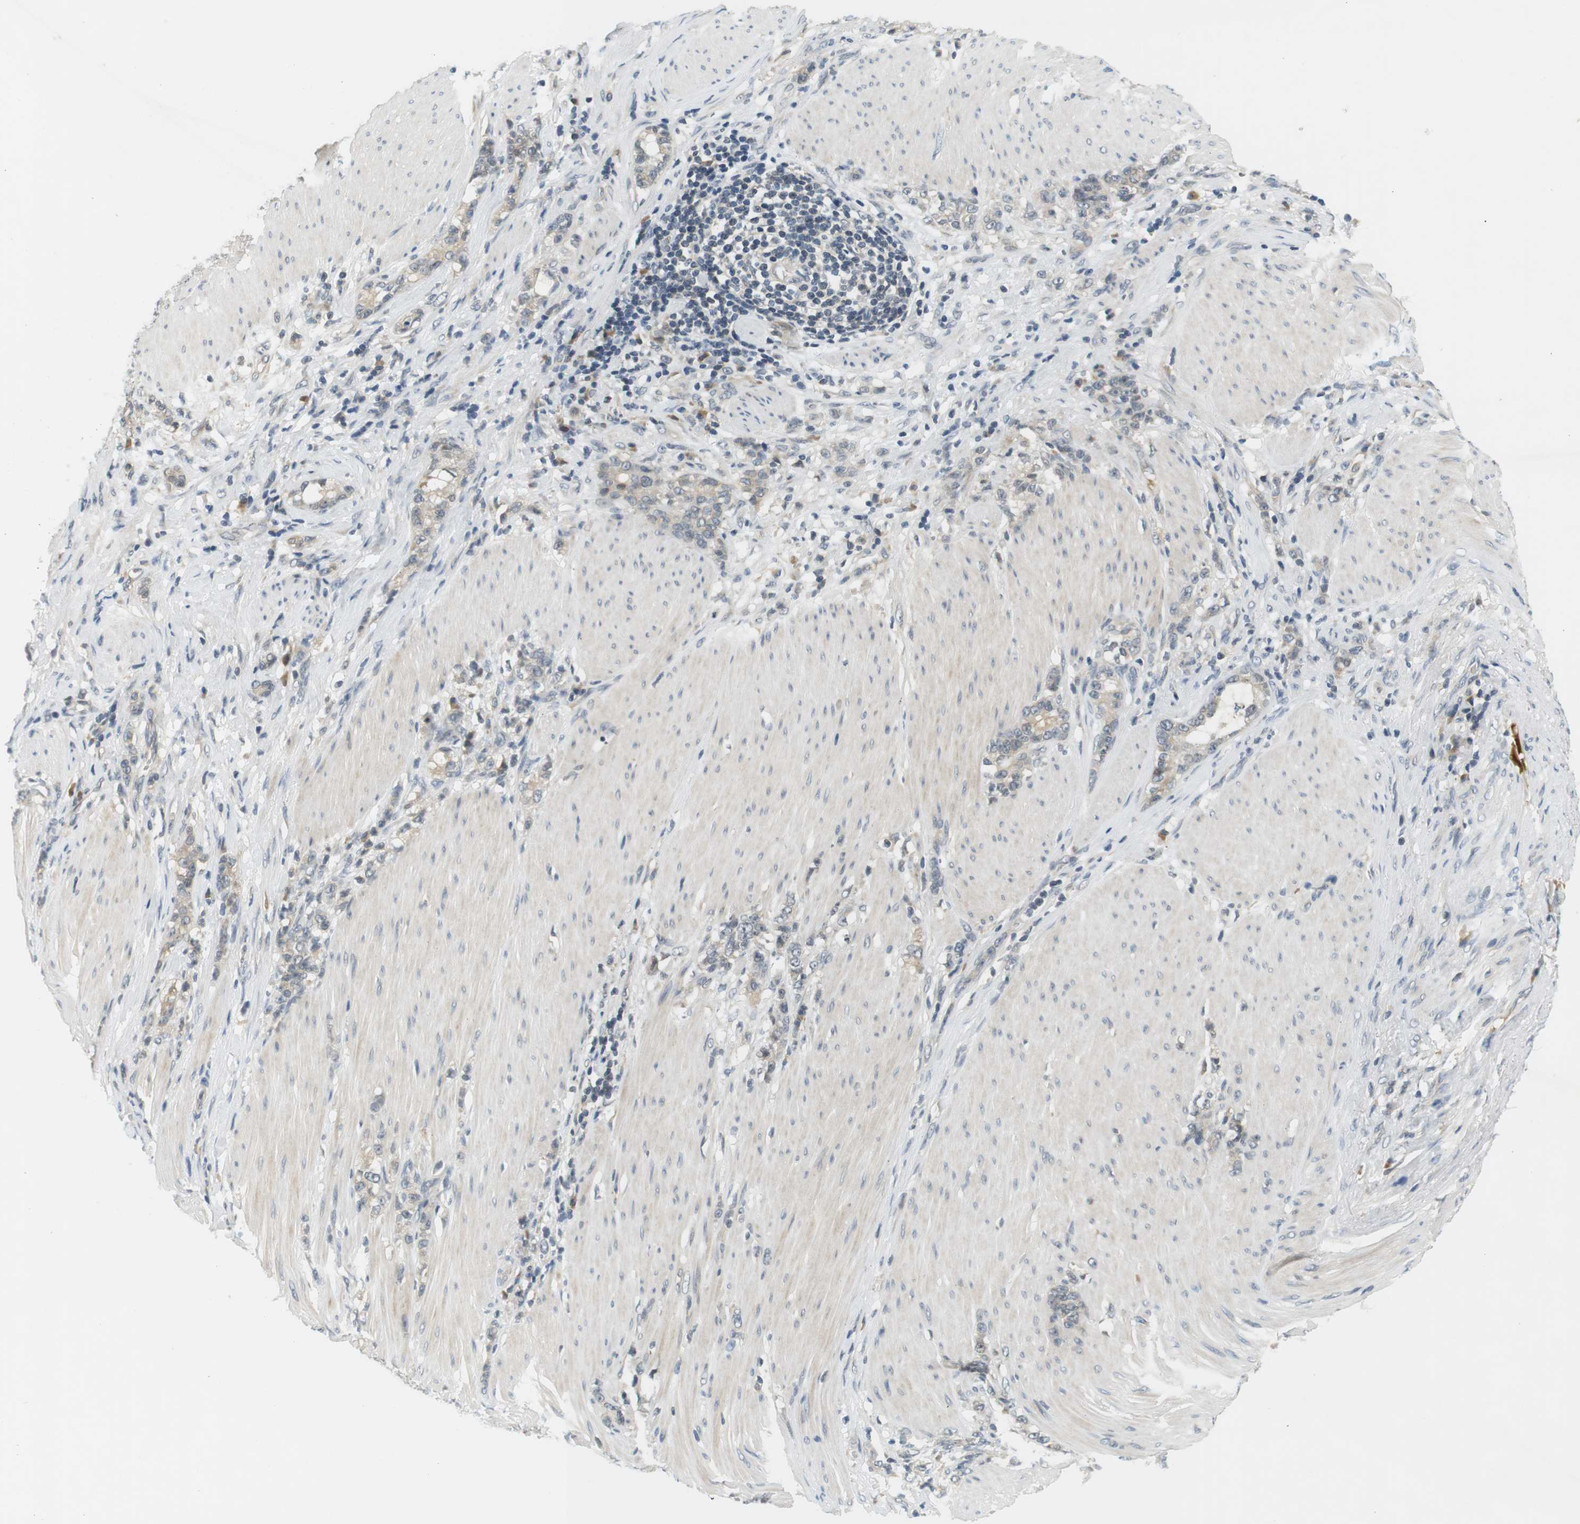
{"staining": {"intensity": "negative", "quantity": "none", "location": "none"}, "tissue": "stomach cancer", "cell_type": "Tumor cells", "image_type": "cancer", "snomed": [{"axis": "morphology", "description": "Adenocarcinoma, NOS"}, {"axis": "topography", "description": "Stomach, lower"}], "caption": "IHC of stomach adenocarcinoma exhibits no expression in tumor cells. (Immunohistochemistry (ihc), brightfield microscopy, high magnification).", "gene": "WNT7A", "patient": {"sex": "male", "age": 88}}